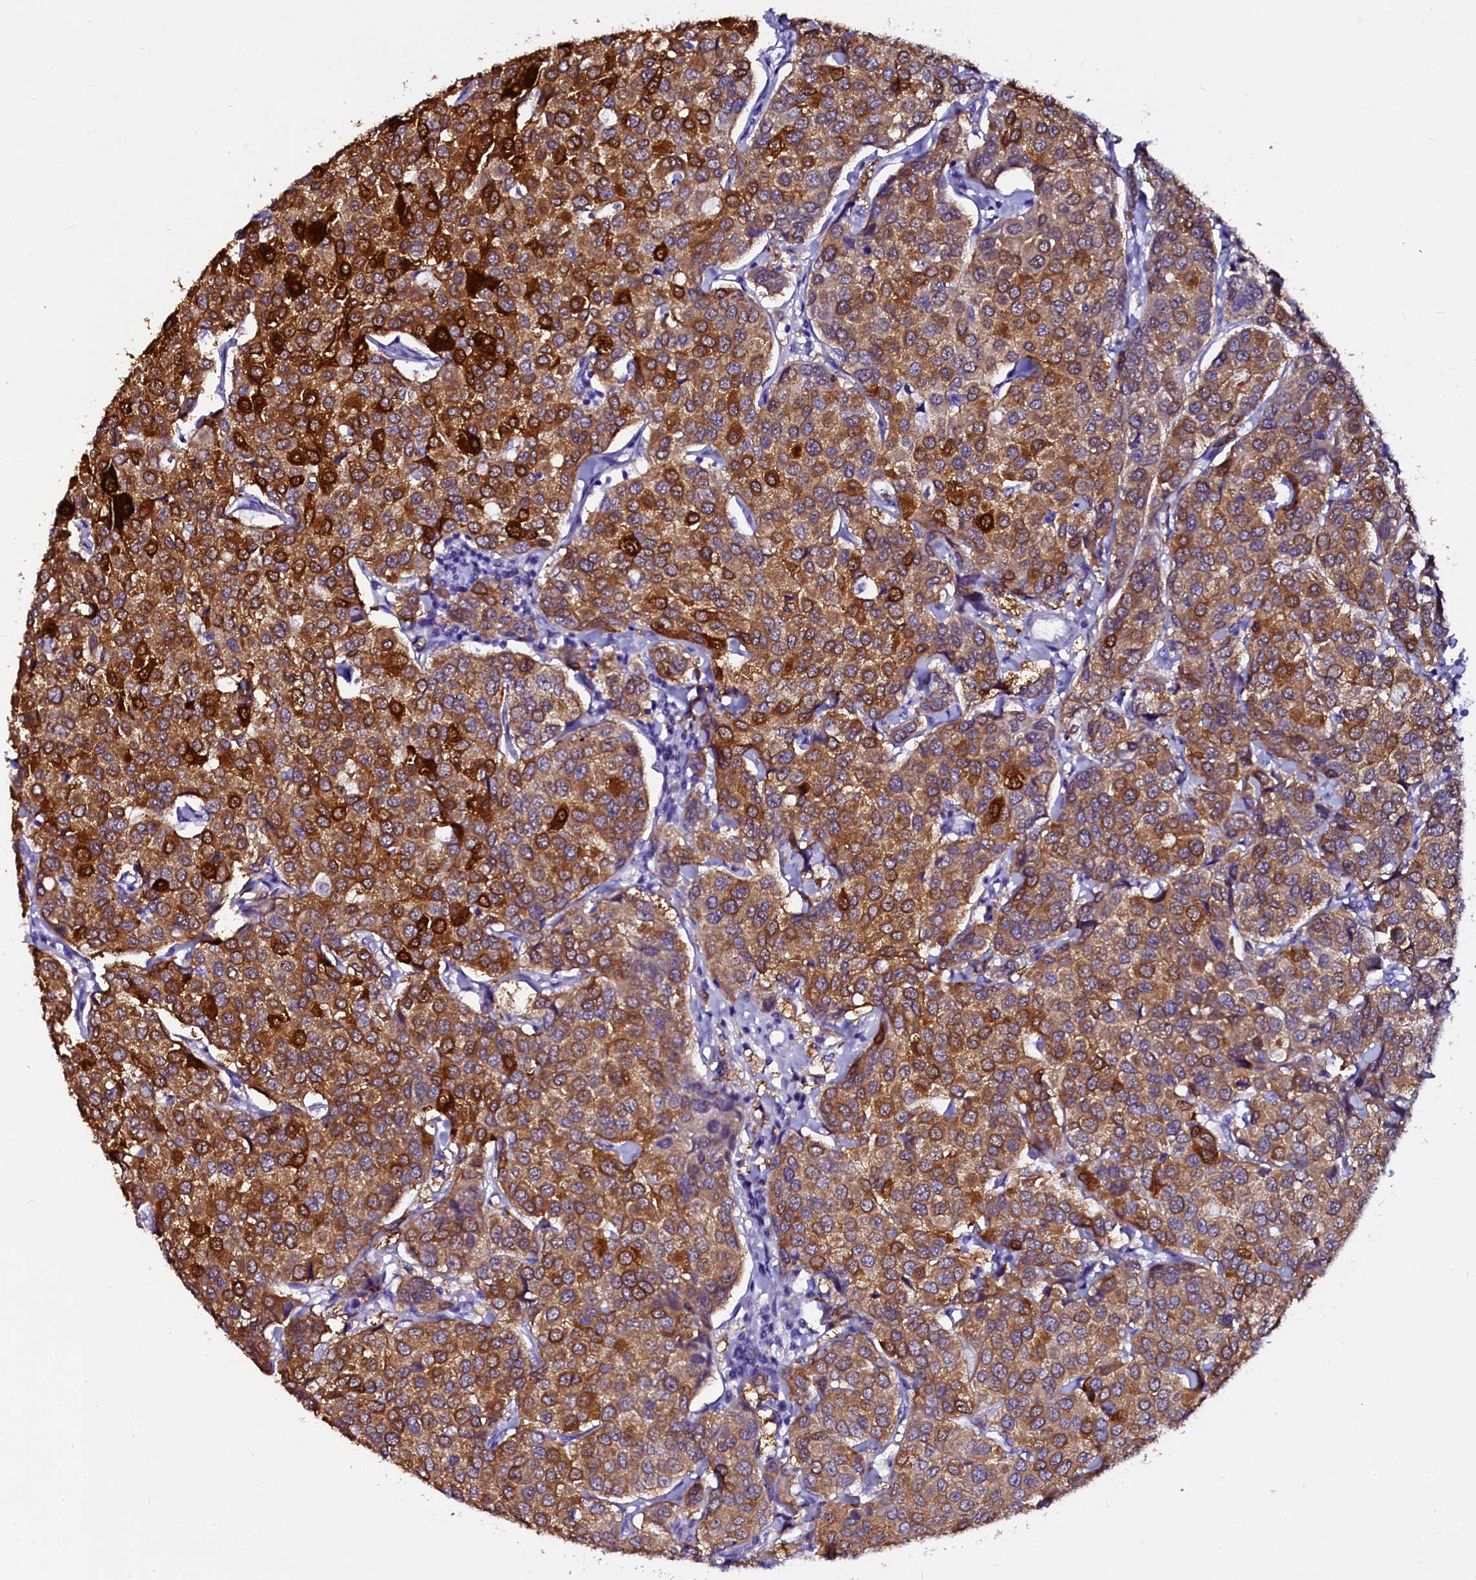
{"staining": {"intensity": "strong", "quantity": ">75%", "location": "cytoplasmic/membranous"}, "tissue": "breast cancer", "cell_type": "Tumor cells", "image_type": "cancer", "snomed": [{"axis": "morphology", "description": "Duct carcinoma"}, {"axis": "topography", "description": "Breast"}], "caption": "An immunohistochemistry histopathology image of tumor tissue is shown. Protein staining in brown highlights strong cytoplasmic/membranous positivity in breast cancer (infiltrating ductal carcinoma) within tumor cells.", "gene": "SORD", "patient": {"sex": "female", "age": 55}}